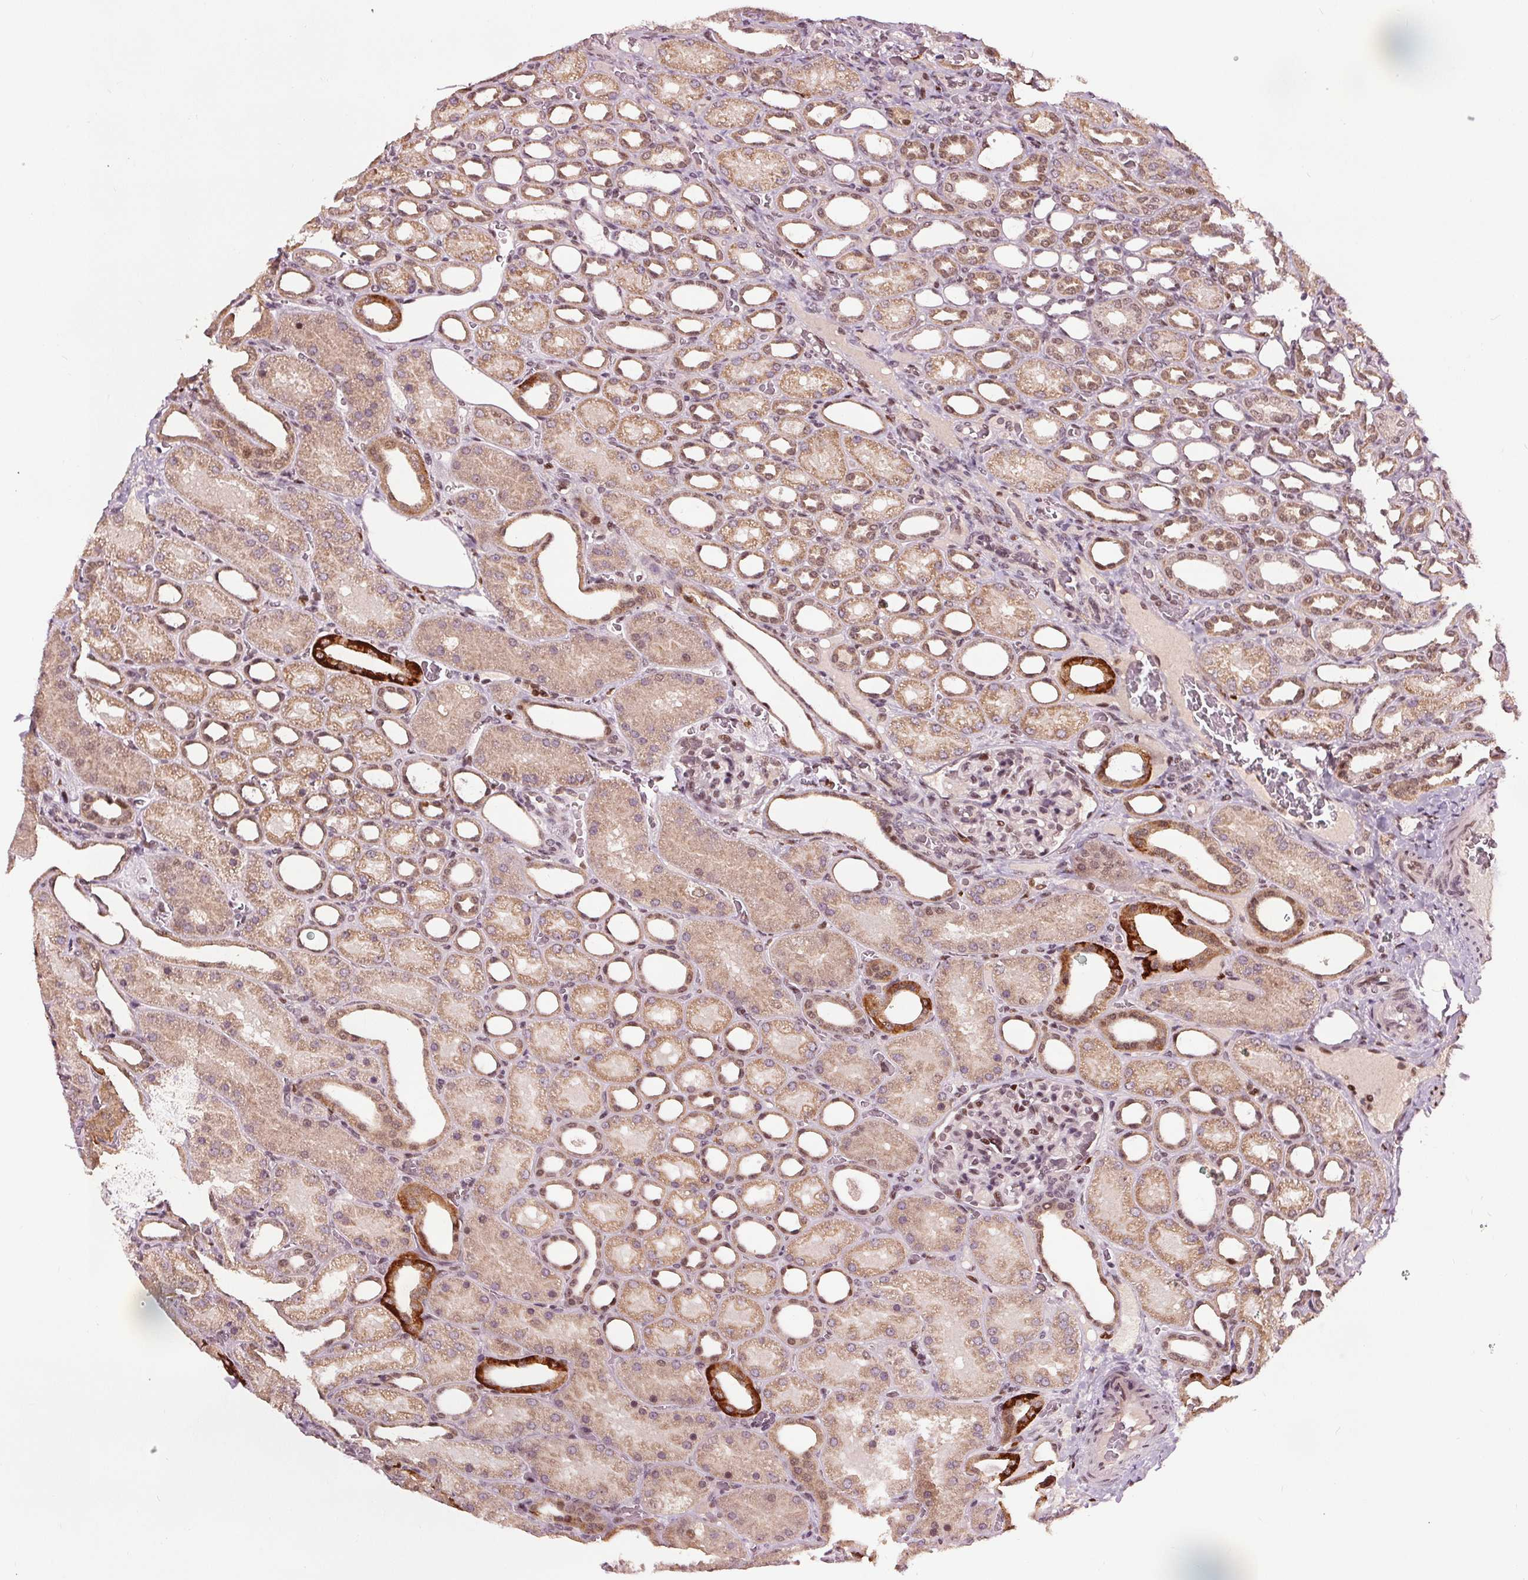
{"staining": {"intensity": "weak", "quantity": "25%-75%", "location": "nuclear"}, "tissue": "kidney", "cell_type": "Cells in glomeruli", "image_type": "normal", "snomed": [{"axis": "morphology", "description": "Normal tissue, NOS"}, {"axis": "topography", "description": "Kidney"}], "caption": "Weak nuclear staining is appreciated in about 25%-75% of cells in glomeruli in benign kidney. Nuclei are stained in blue.", "gene": "DDX11", "patient": {"sex": "male", "age": 2}}